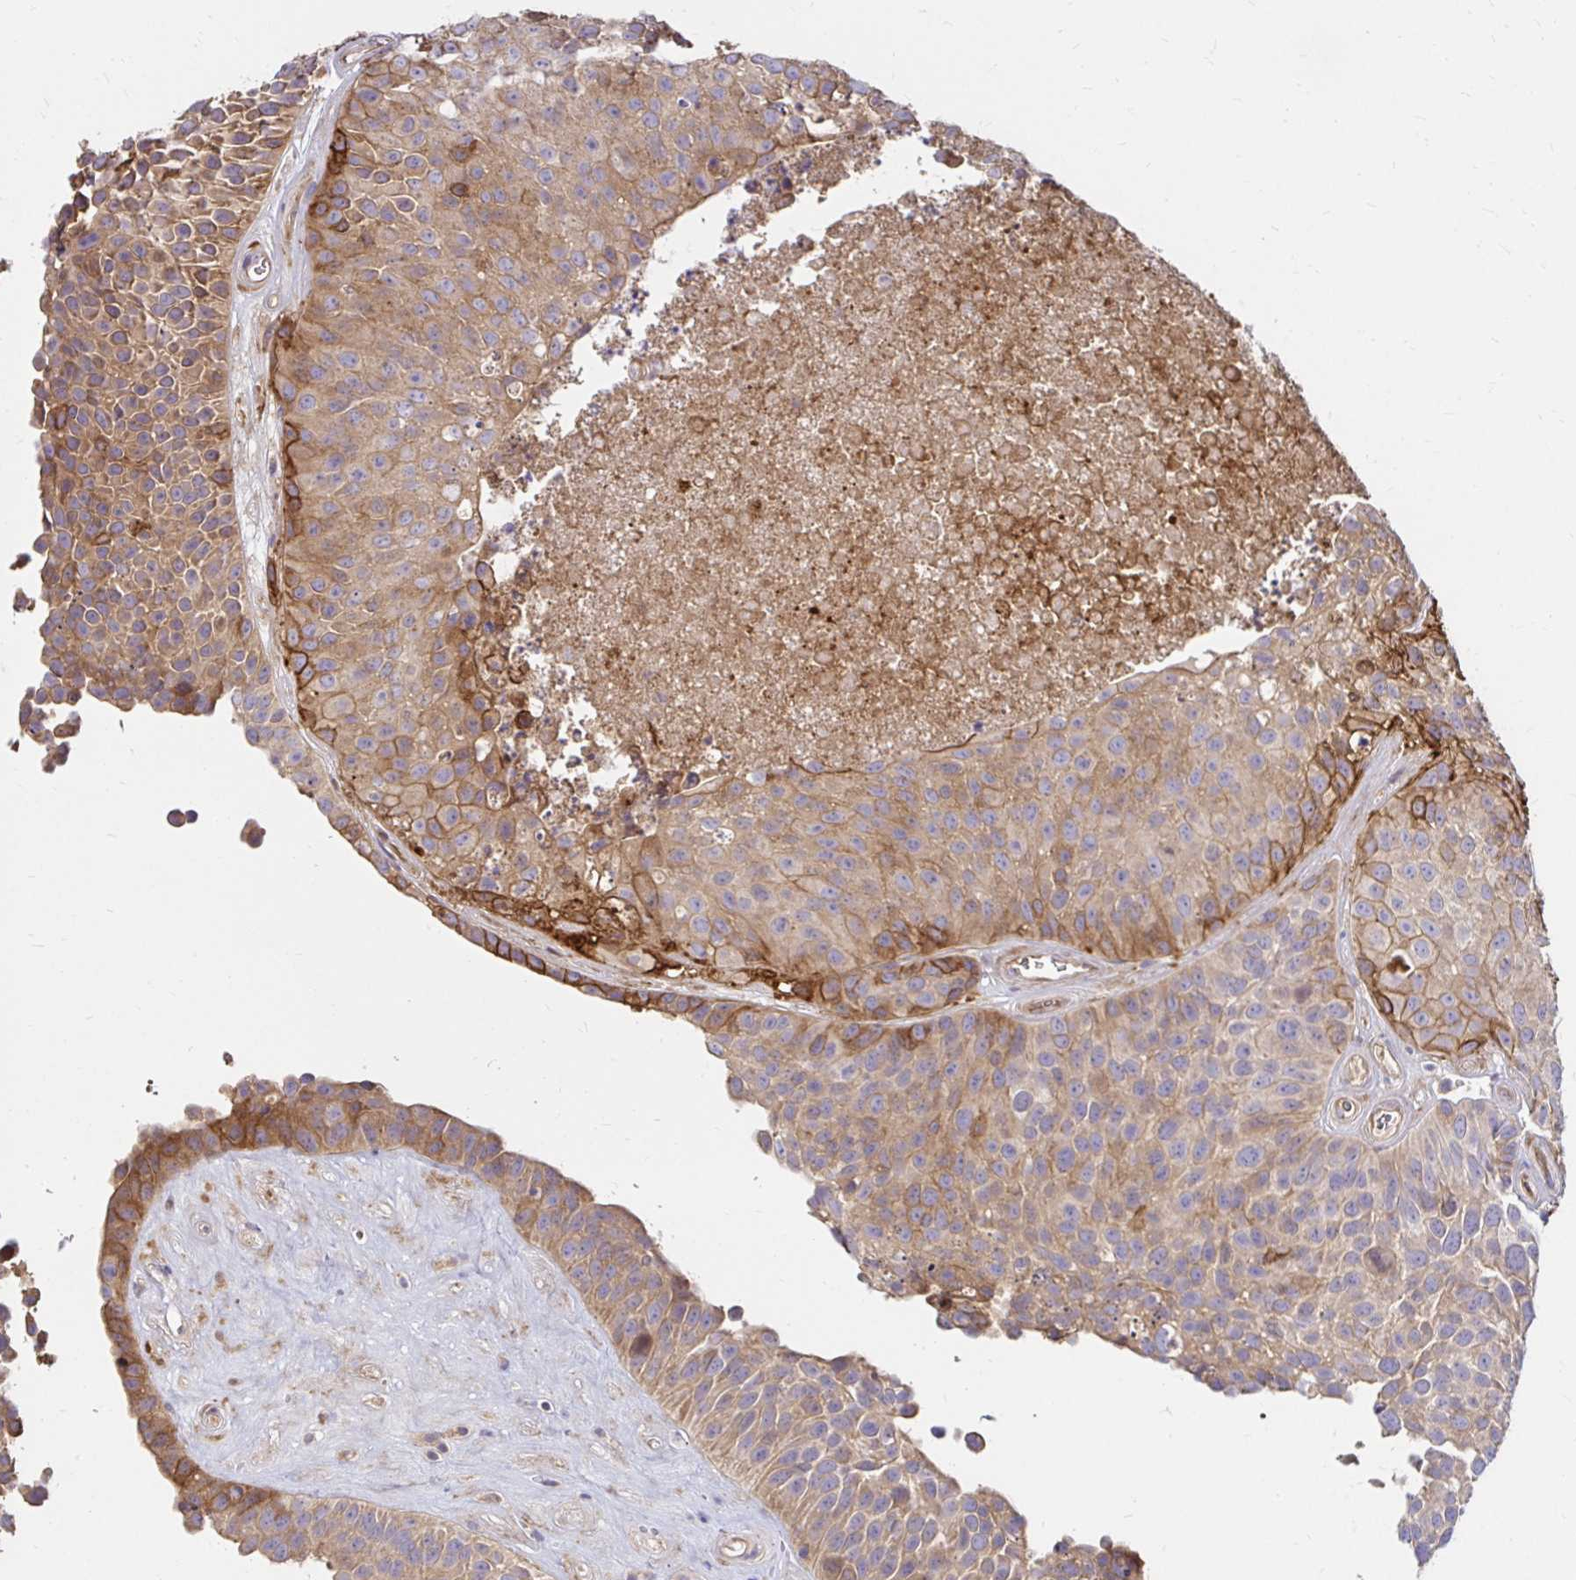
{"staining": {"intensity": "weak", "quantity": ">75%", "location": "cytoplasmic/membranous"}, "tissue": "urothelial cancer", "cell_type": "Tumor cells", "image_type": "cancer", "snomed": [{"axis": "morphology", "description": "Urothelial carcinoma, Low grade"}, {"axis": "topography", "description": "Urinary bladder"}], "caption": "Tumor cells show weak cytoplasmic/membranous positivity in approximately >75% of cells in urothelial carcinoma (low-grade). (DAB = brown stain, brightfield microscopy at high magnification).", "gene": "ITGA2", "patient": {"sex": "male", "age": 76}}